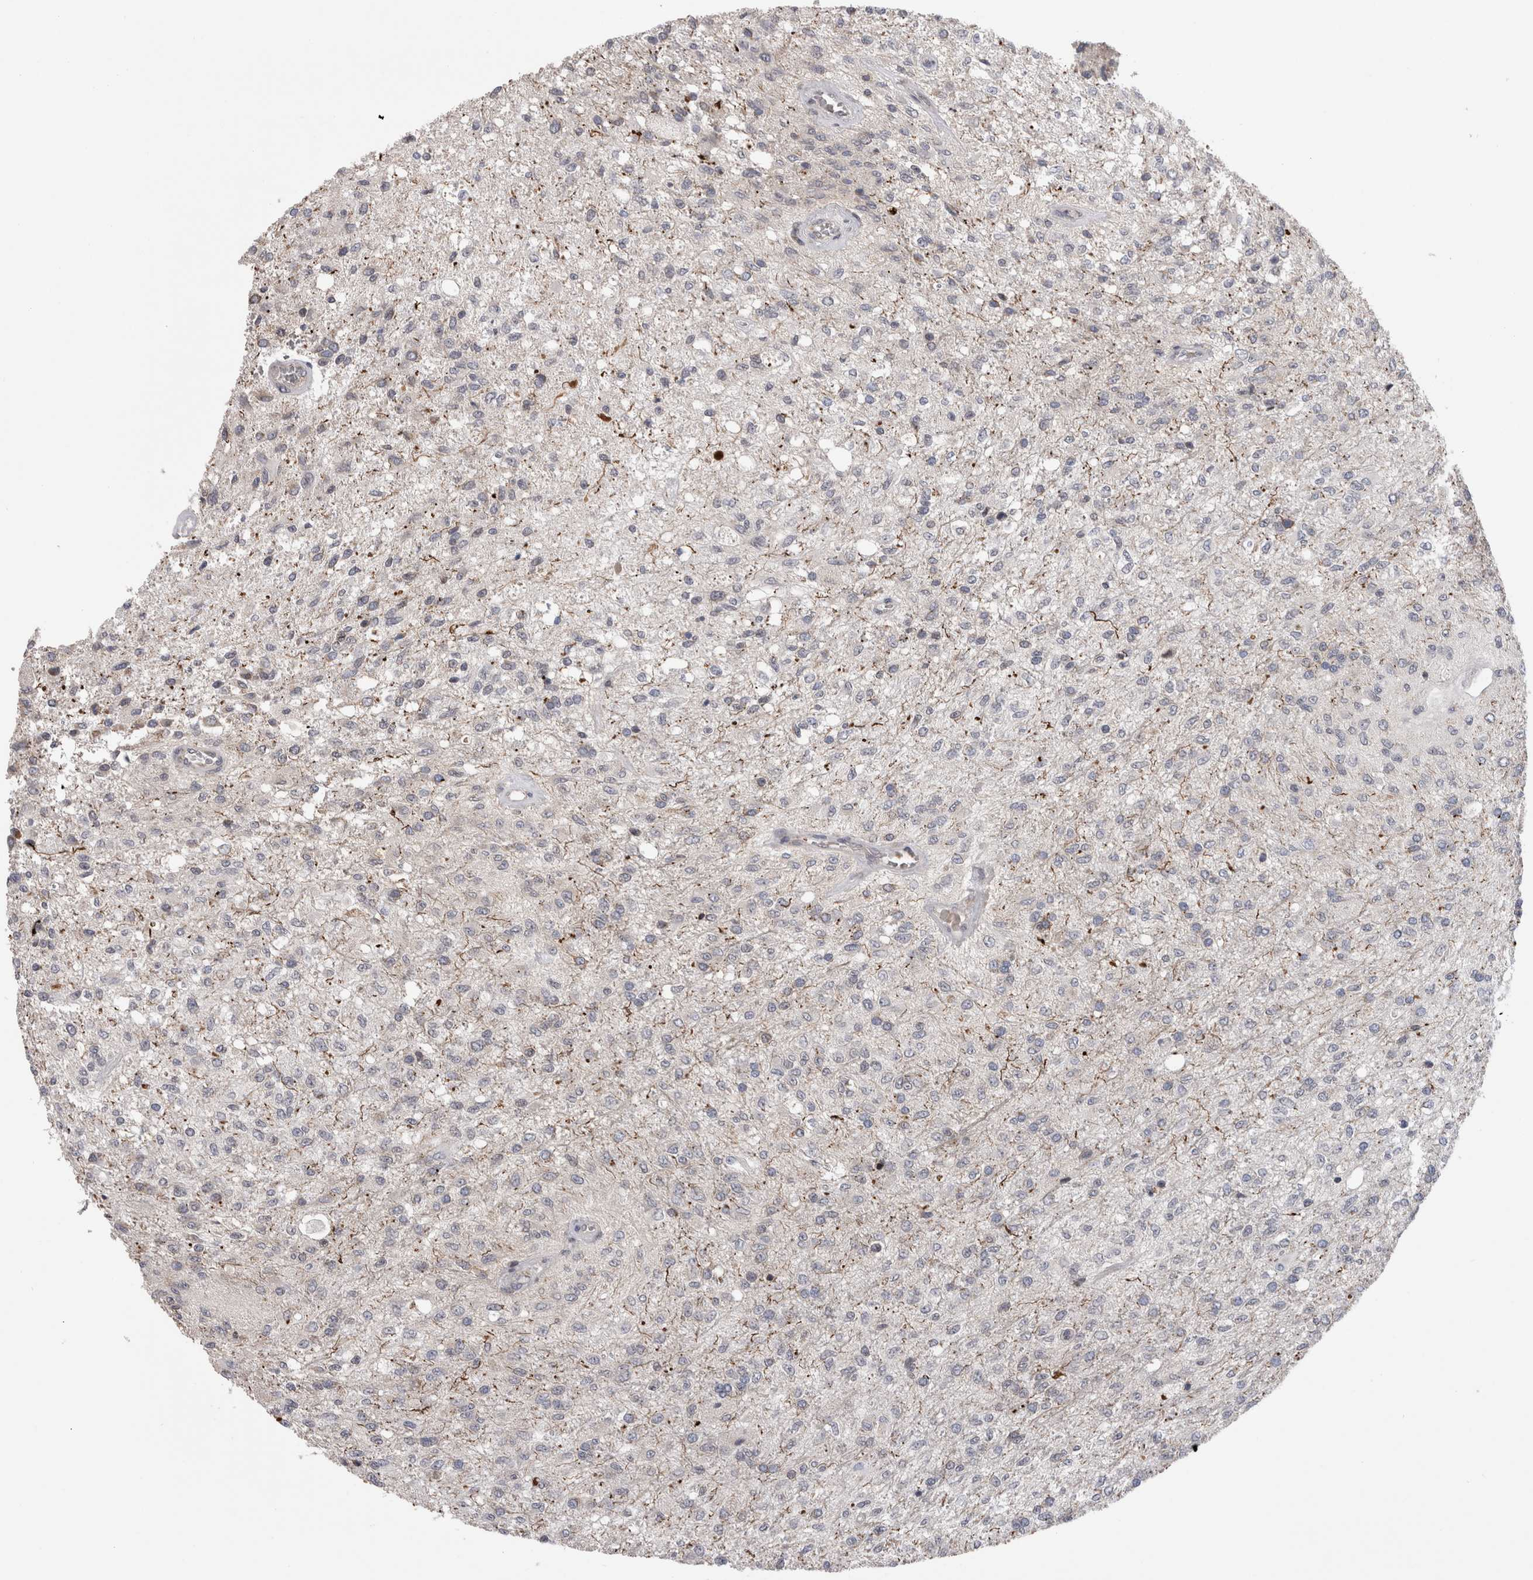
{"staining": {"intensity": "negative", "quantity": "none", "location": "none"}, "tissue": "glioma", "cell_type": "Tumor cells", "image_type": "cancer", "snomed": [{"axis": "morphology", "description": "Normal tissue, NOS"}, {"axis": "morphology", "description": "Glioma, malignant, High grade"}, {"axis": "topography", "description": "Cerebral cortex"}], "caption": "The micrograph reveals no staining of tumor cells in glioma.", "gene": "DARS2", "patient": {"sex": "male", "age": 77}}